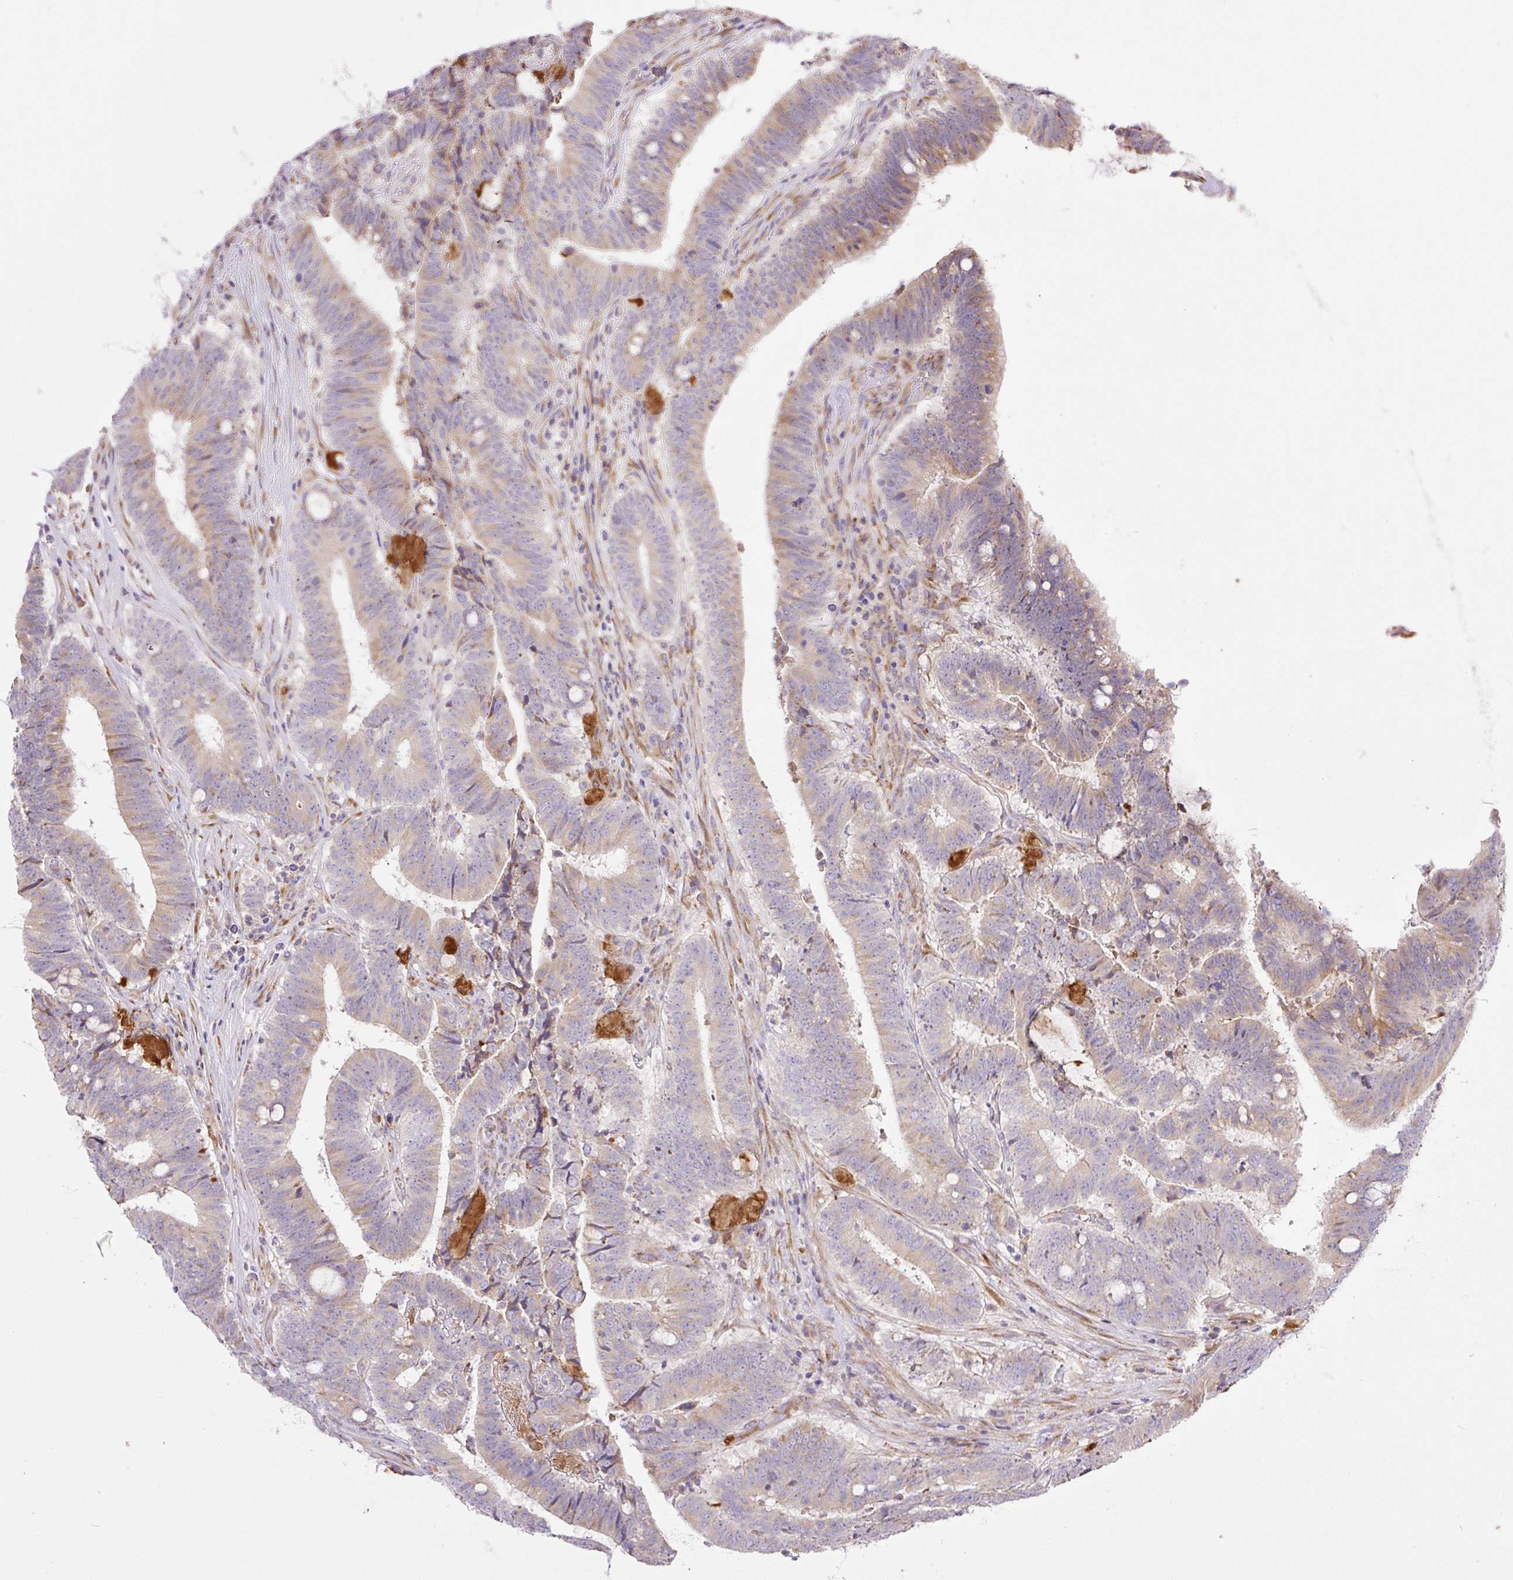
{"staining": {"intensity": "weak", "quantity": ">75%", "location": "cytoplasmic/membranous"}, "tissue": "colorectal cancer", "cell_type": "Tumor cells", "image_type": "cancer", "snomed": [{"axis": "morphology", "description": "Adenocarcinoma, NOS"}, {"axis": "topography", "description": "Colon"}], "caption": "Colorectal adenocarcinoma stained with a brown dye exhibits weak cytoplasmic/membranous positive expression in approximately >75% of tumor cells.", "gene": "POFUT1", "patient": {"sex": "female", "age": 43}}